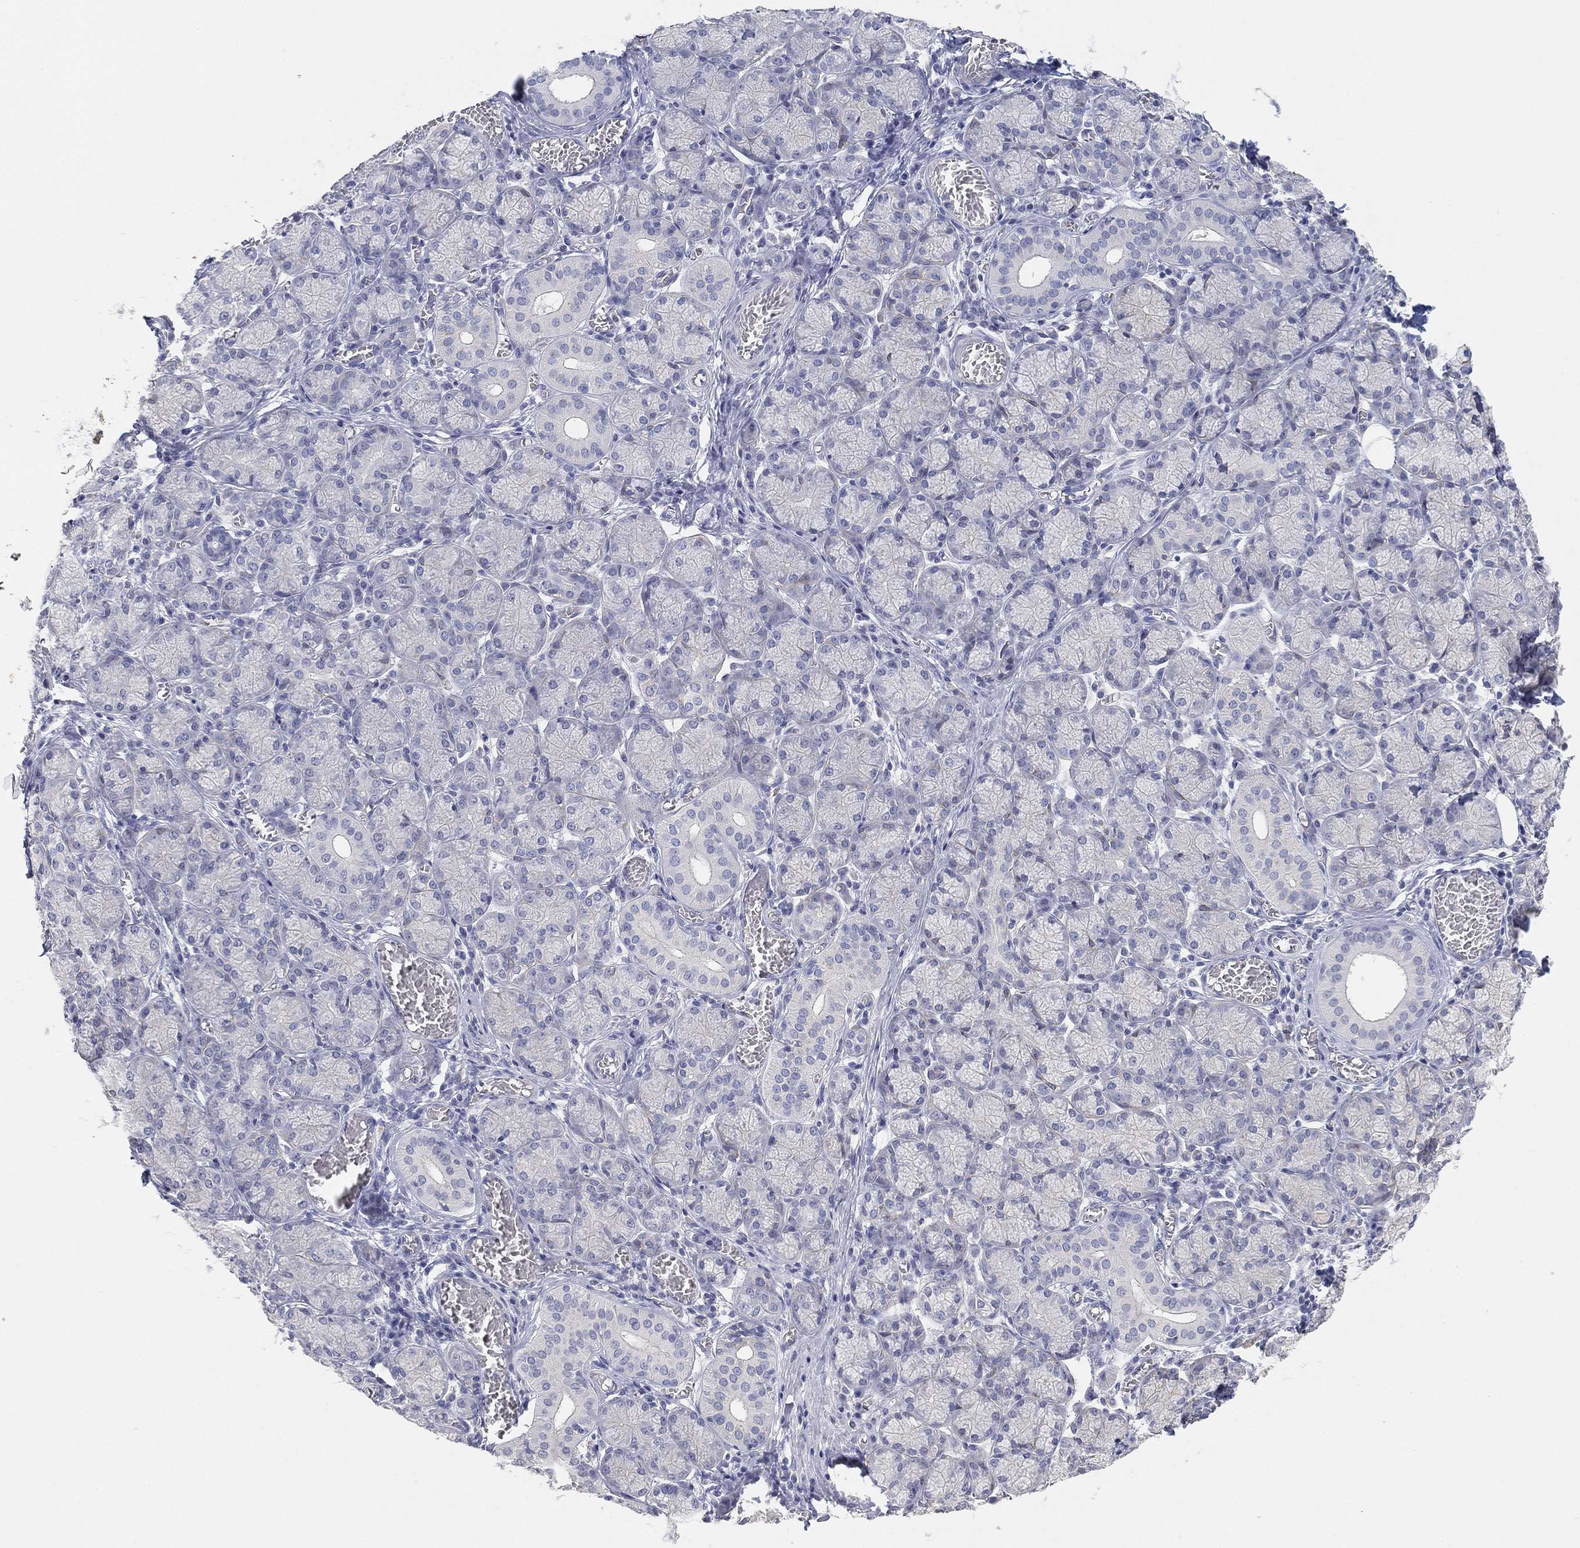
{"staining": {"intensity": "negative", "quantity": "none", "location": "none"}, "tissue": "salivary gland", "cell_type": "Glandular cells", "image_type": "normal", "snomed": [{"axis": "morphology", "description": "Normal tissue, NOS"}, {"axis": "topography", "description": "Salivary gland"}, {"axis": "topography", "description": "Peripheral nerve tissue"}], "caption": "High power microscopy histopathology image of an immunohistochemistry histopathology image of benign salivary gland, revealing no significant positivity in glandular cells. (Stains: DAB (3,3'-diaminobenzidine) immunohistochemistry with hematoxylin counter stain, Microscopy: brightfield microscopy at high magnification).", "gene": "FAM187B", "patient": {"sex": "female", "age": 24}}